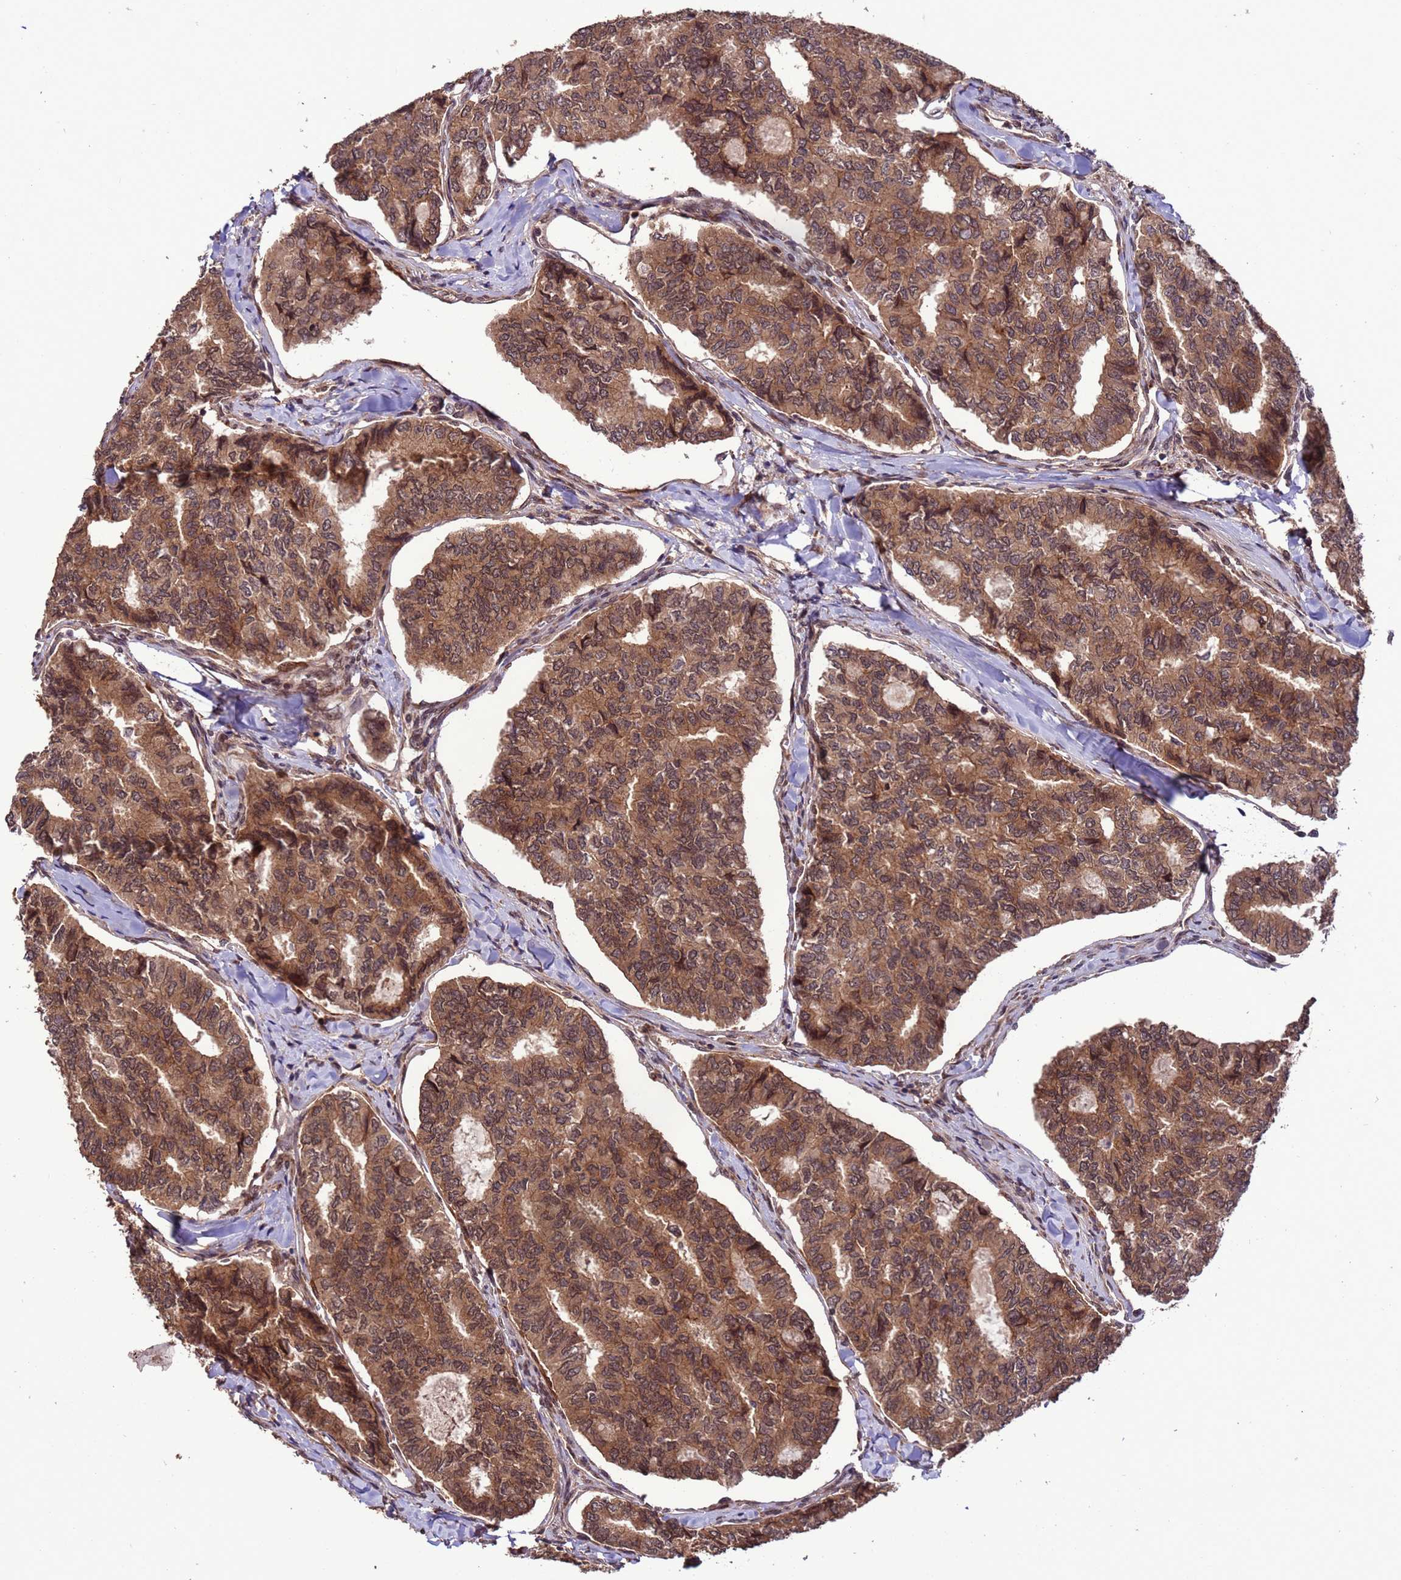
{"staining": {"intensity": "moderate", "quantity": ">75%", "location": "cytoplasmic/membranous,nuclear"}, "tissue": "thyroid cancer", "cell_type": "Tumor cells", "image_type": "cancer", "snomed": [{"axis": "morphology", "description": "Papillary adenocarcinoma, NOS"}, {"axis": "topography", "description": "Thyroid gland"}], "caption": "Thyroid cancer tissue shows moderate cytoplasmic/membranous and nuclear expression in approximately >75% of tumor cells", "gene": "VSTM4", "patient": {"sex": "female", "age": 35}}